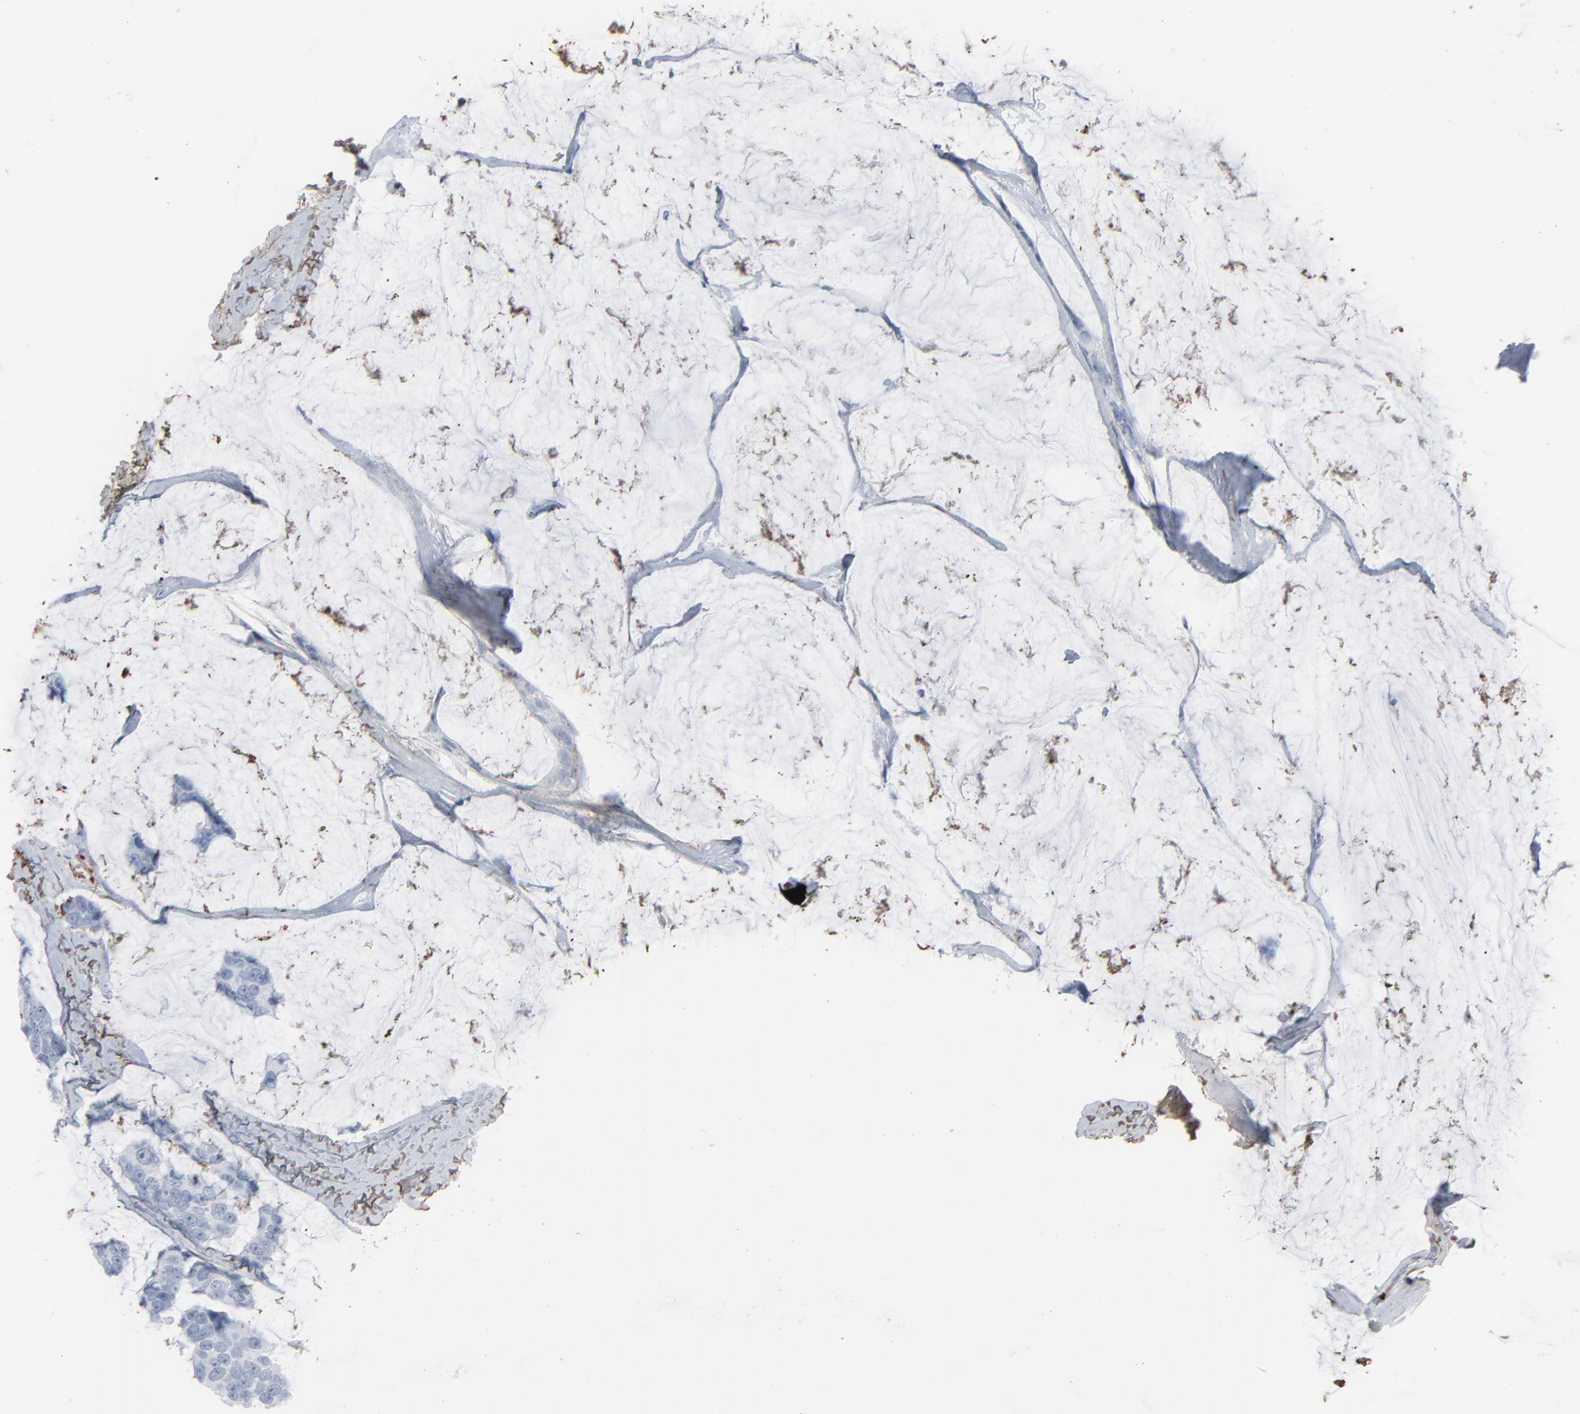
{"staining": {"intensity": "negative", "quantity": "none", "location": "none"}, "tissue": "breast cancer", "cell_type": "Tumor cells", "image_type": "cancer", "snomed": [{"axis": "morphology", "description": "Normal tissue, NOS"}, {"axis": "morphology", "description": "Duct carcinoma"}, {"axis": "topography", "description": "Breast"}], "caption": "DAB immunohistochemical staining of human breast intraductal carcinoma demonstrates no significant staining in tumor cells. Nuclei are stained in blue.", "gene": "BGN", "patient": {"sex": "female", "age": 50}}